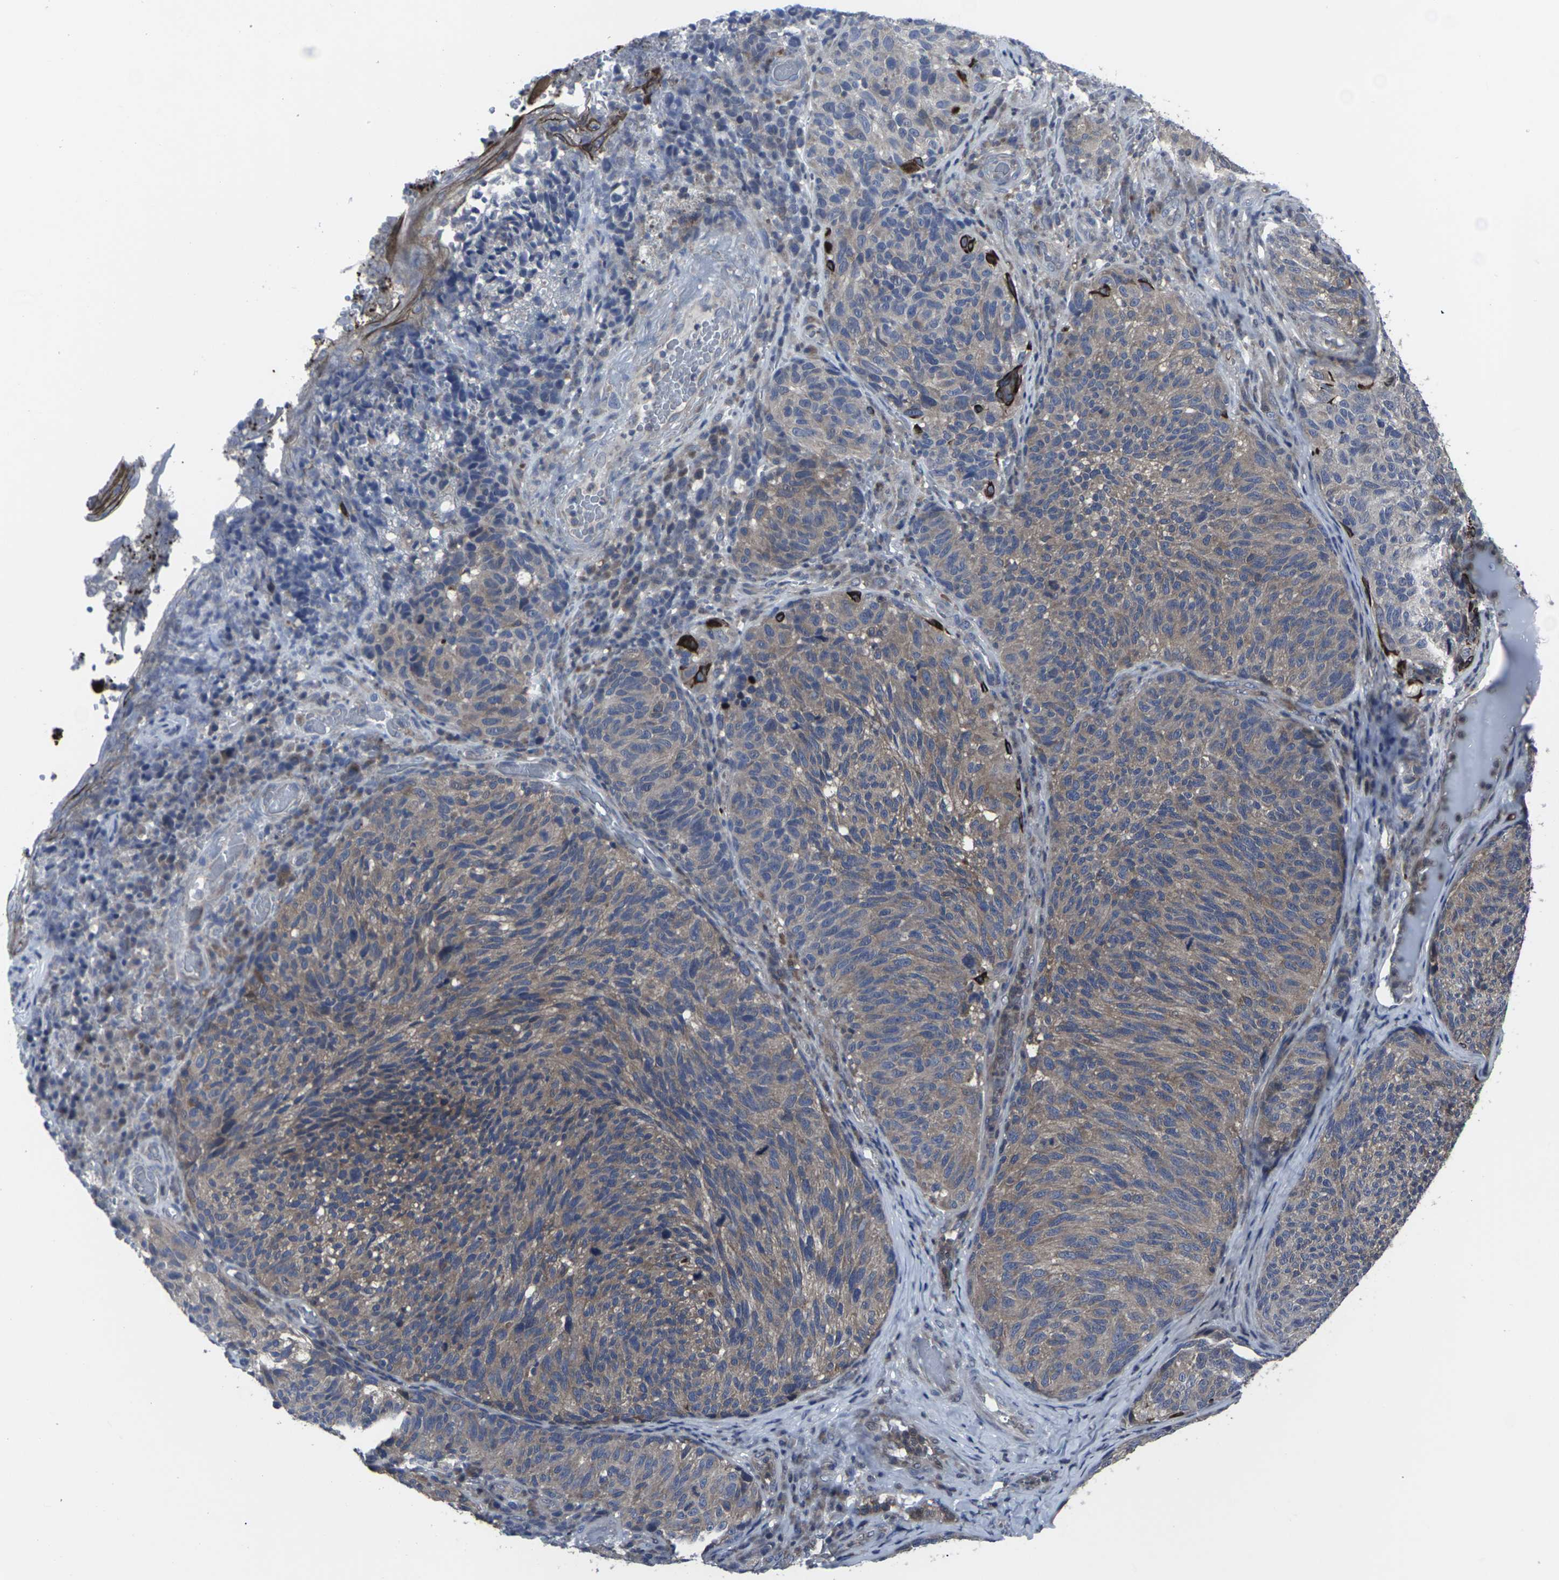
{"staining": {"intensity": "moderate", "quantity": ">75%", "location": "cytoplasmic/membranous"}, "tissue": "melanoma", "cell_type": "Tumor cells", "image_type": "cancer", "snomed": [{"axis": "morphology", "description": "Malignant melanoma, NOS"}, {"axis": "topography", "description": "Skin"}], "caption": "Protein staining shows moderate cytoplasmic/membranous expression in about >75% of tumor cells in malignant melanoma.", "gene": "HPRT1", "patient": {"sex": "female", "age": 73}}